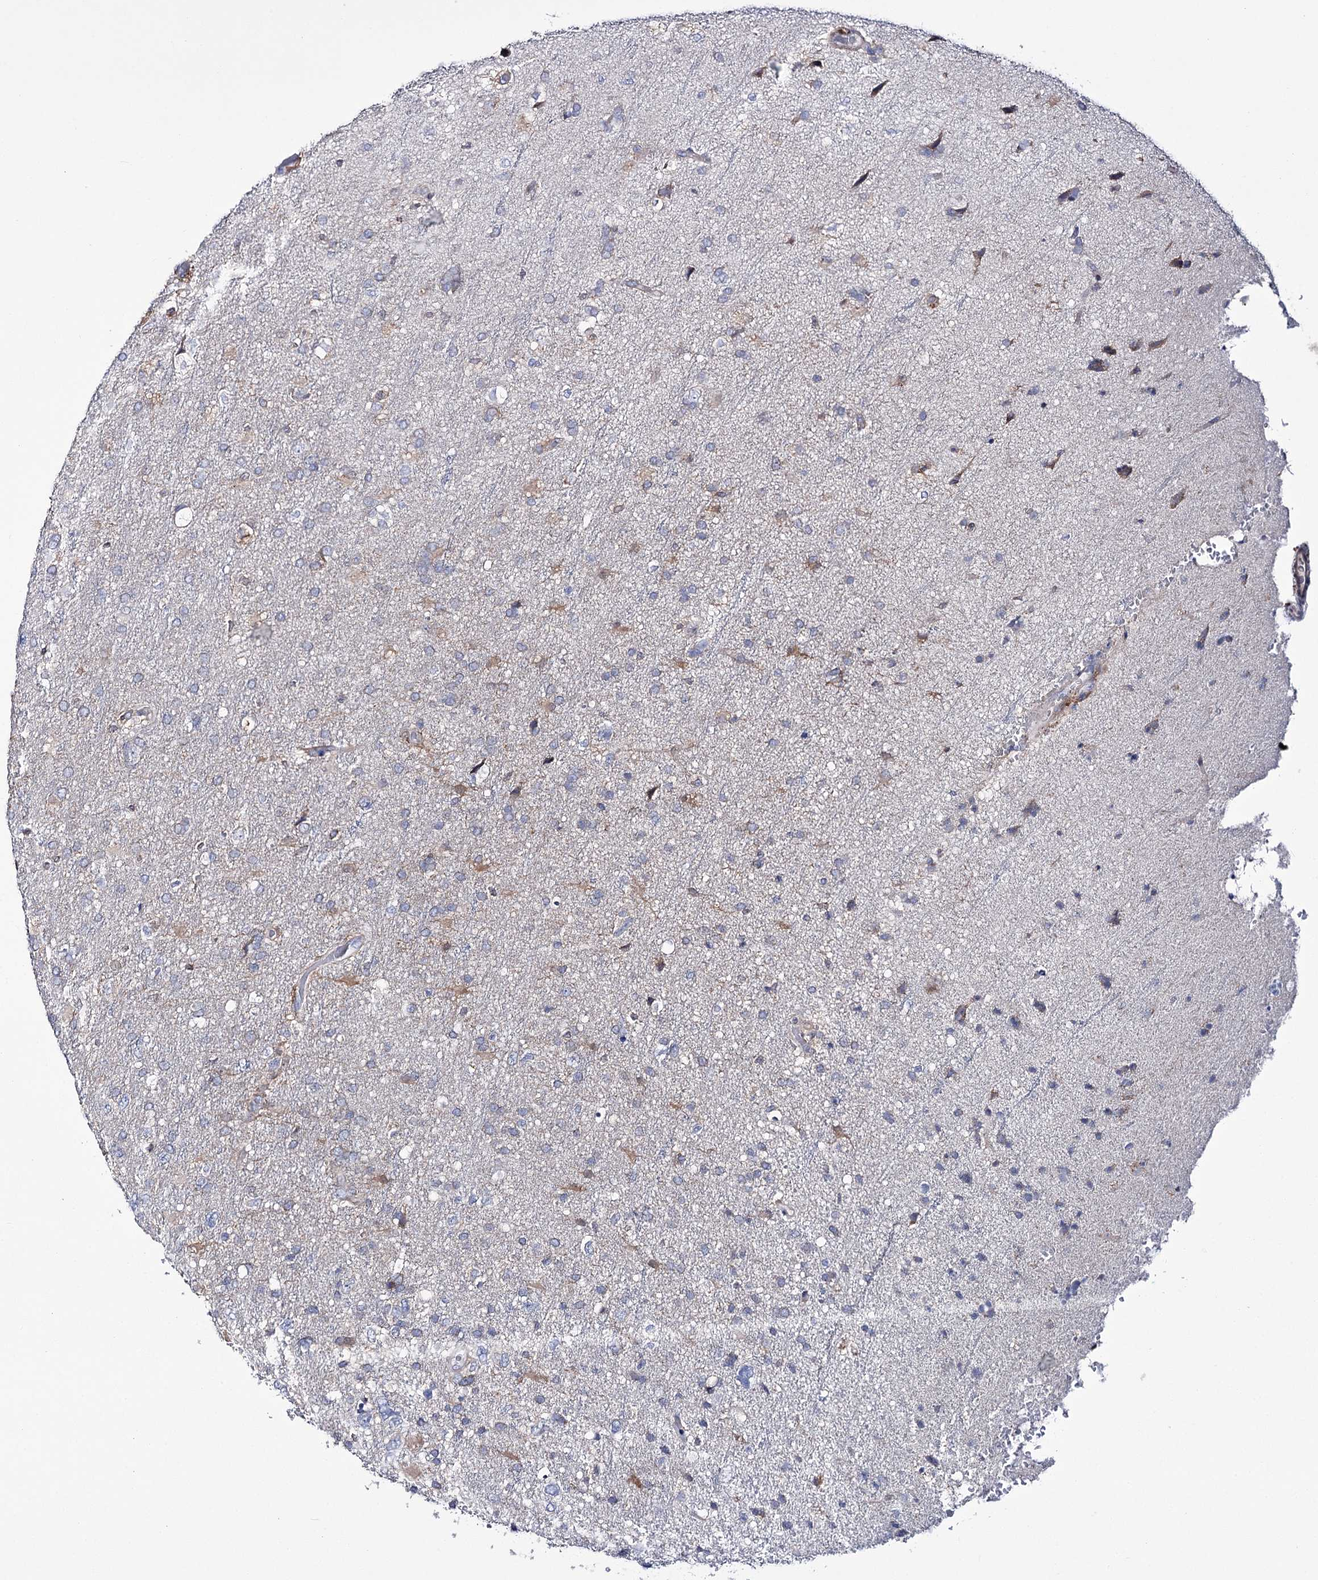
{"staining": {"intensity": "moderate", "quantity": "<25%", "location": "cytoplasmic/membranous"}, "tissue": "glioma", "cell_type": "Tumor cells", "image_type": "cancer", "snomed": [{"axis": "morphology", "description": "Glioma, malignant, High grade"}, {"axis": "topography", "description": "Brain"}], "caption": "About <25% of tumor cells in malignant glioma (high-grade) display moderate cytoplasmic/membranous protein positivity as visualized by brown immunohistochemical staining.", "gene": "PTER", "patient": {"sex": "male", "age": 61}}